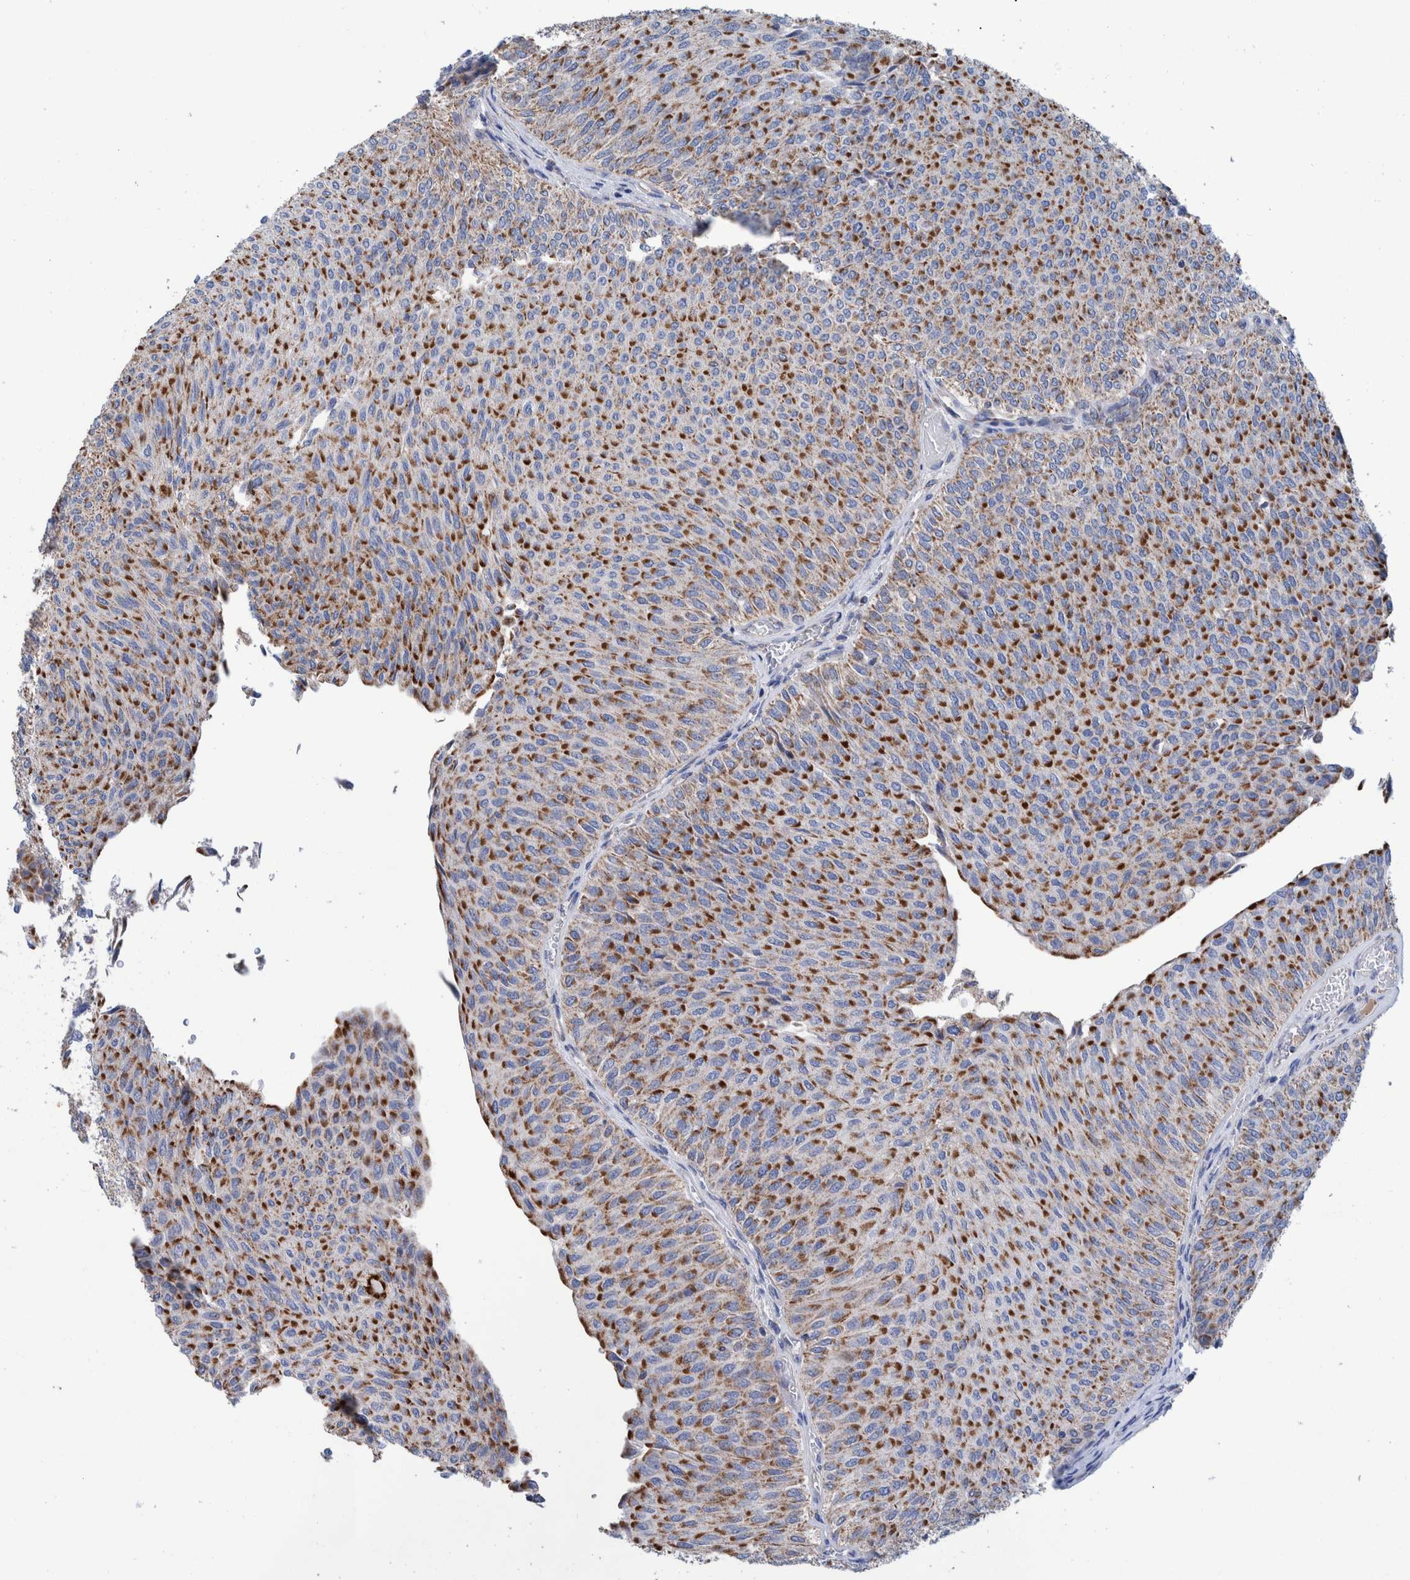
{"staining": {"intensity": "strong", "quantity": ">75%", "location": "cytoplasmic/membranous"}, "tissue": "urothelial cancer", "cell_type": "Tumor cells", "image_type": "cancer", "snomed": [{"axis": "morphology", "description": "Urothelial carcinoma, Low grade"}, {"axis": "topography", "description": "Urinary bladder"}], "caption": "A photomicrograph of low-grade urothelial carcinoma stained for a protein demonstrates strong cytoplasmic/membranous brown staining in tumor cells.", "gene": "DECR1", "patient": {"sex": "male", "age": 78}}